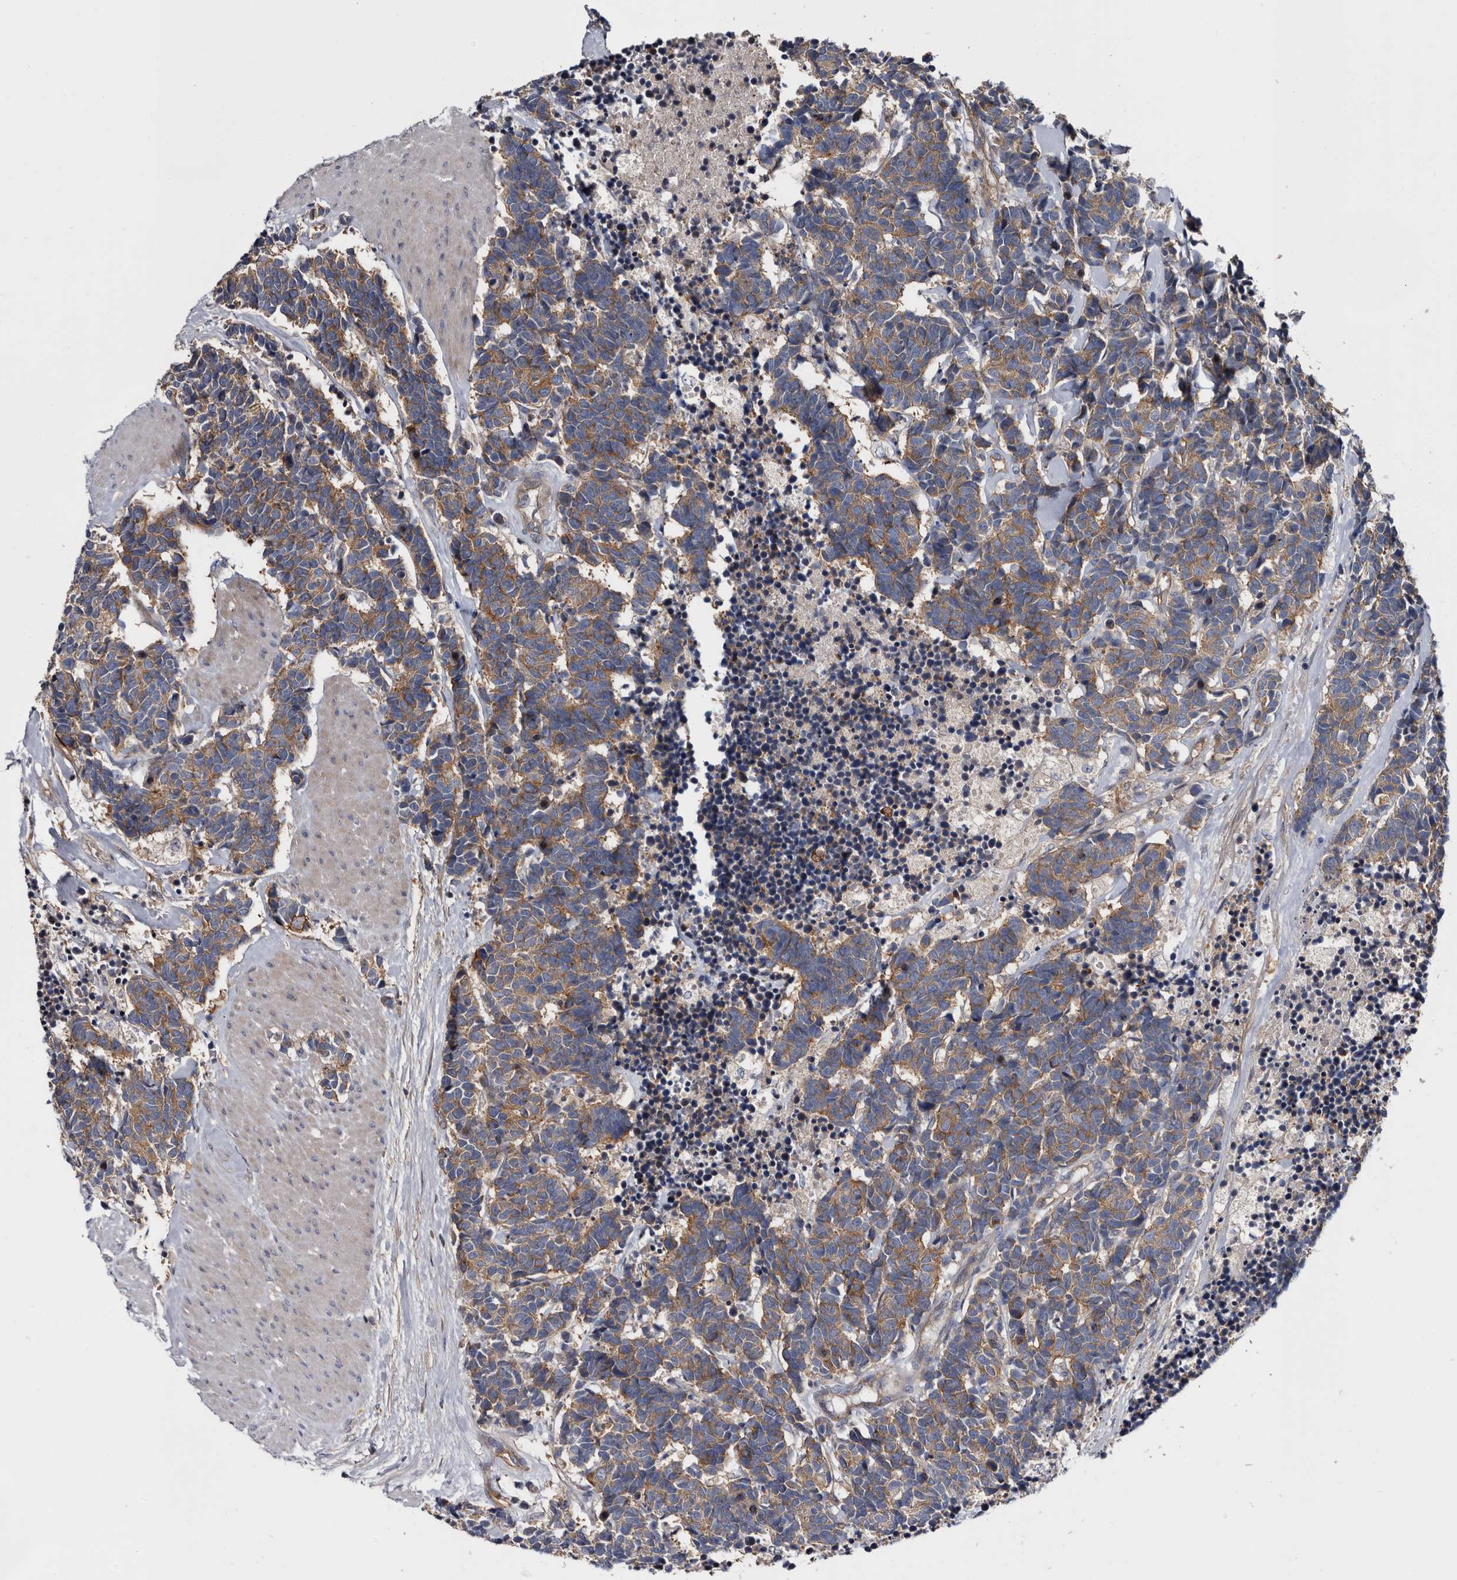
{"staining": {"intensity": "moderate", "quantity": ">75%", "location": "cytoplasmic/membranous"}, "tissue": "carcinoid", "cell_type": "Tumor cells", "image_type": "cancer", "snomed": [{"axis": "morphology", "description": "Carcinoma, NOS"}, {"axis": "morphology", "description": "Carcinoid, malignant, NOS"}, {"axis": "topography", "description": "Urinary bladder"}], "caption": "Carcinoid was stained to show a protein in brown. There is medium levels of moderate cytoplasmic/membranous staining in about >75% of tumor cells.", "gene": "TSPAN17", "patient": {"sex": "male", "age": 57}}